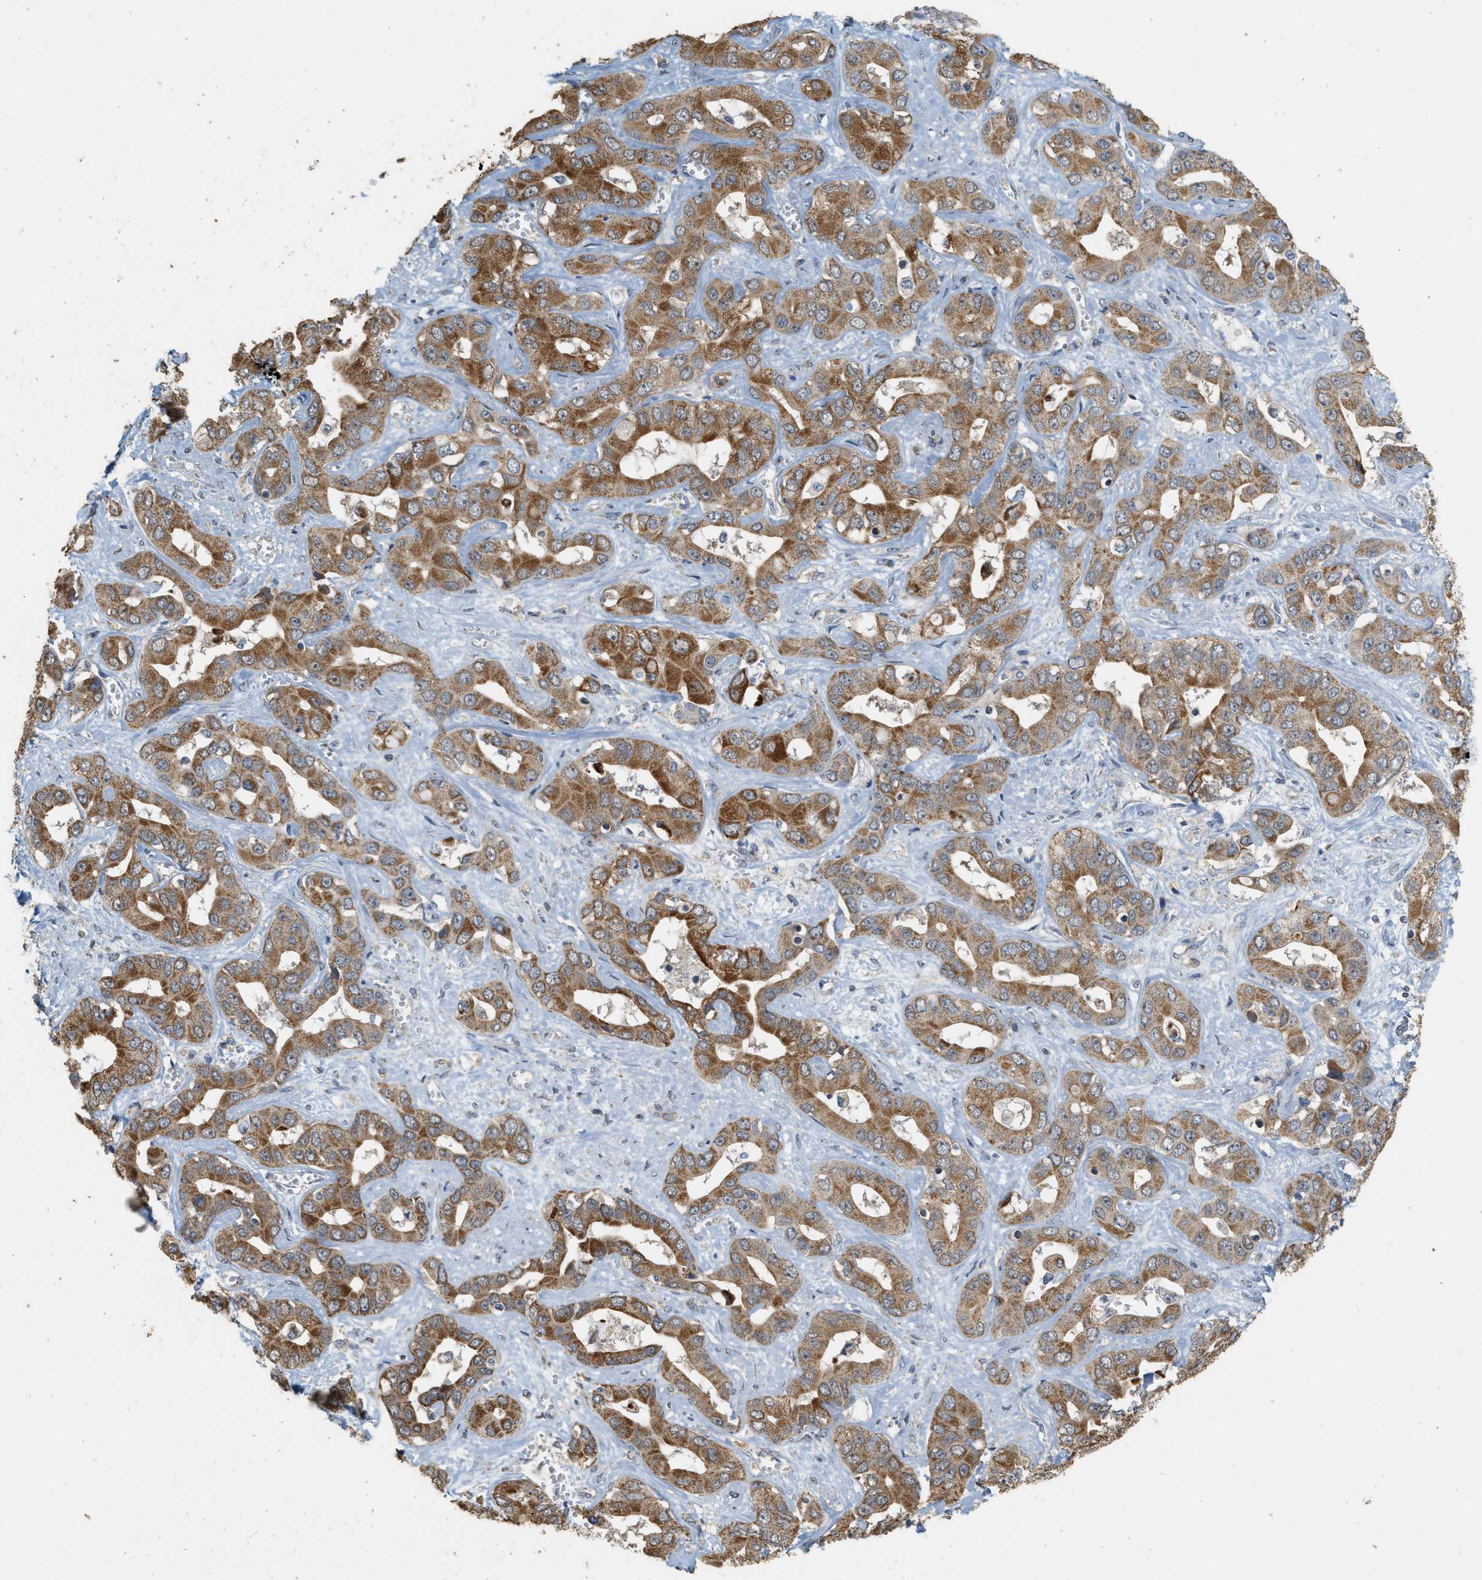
{"staining": {"intensity": "moderate", "quantity": ">75%", "location": "cytoplasmic/membranous"}, "tissue": "liver cancer", "cell_type": "Tumor cells", "image_type": "cancer", "snomed": [{"axis": "morphology", "description": "Cholangiocarcinoma"}, {"axis": "topography", "description": "Liver"}], "caption": "A brown stain highlights moderate cytoplasmic/membranous expression of a protein in human liver cancer tumor cells.", "gene": "KCNA4", "patient": {"sex": "female", "age": 52}}